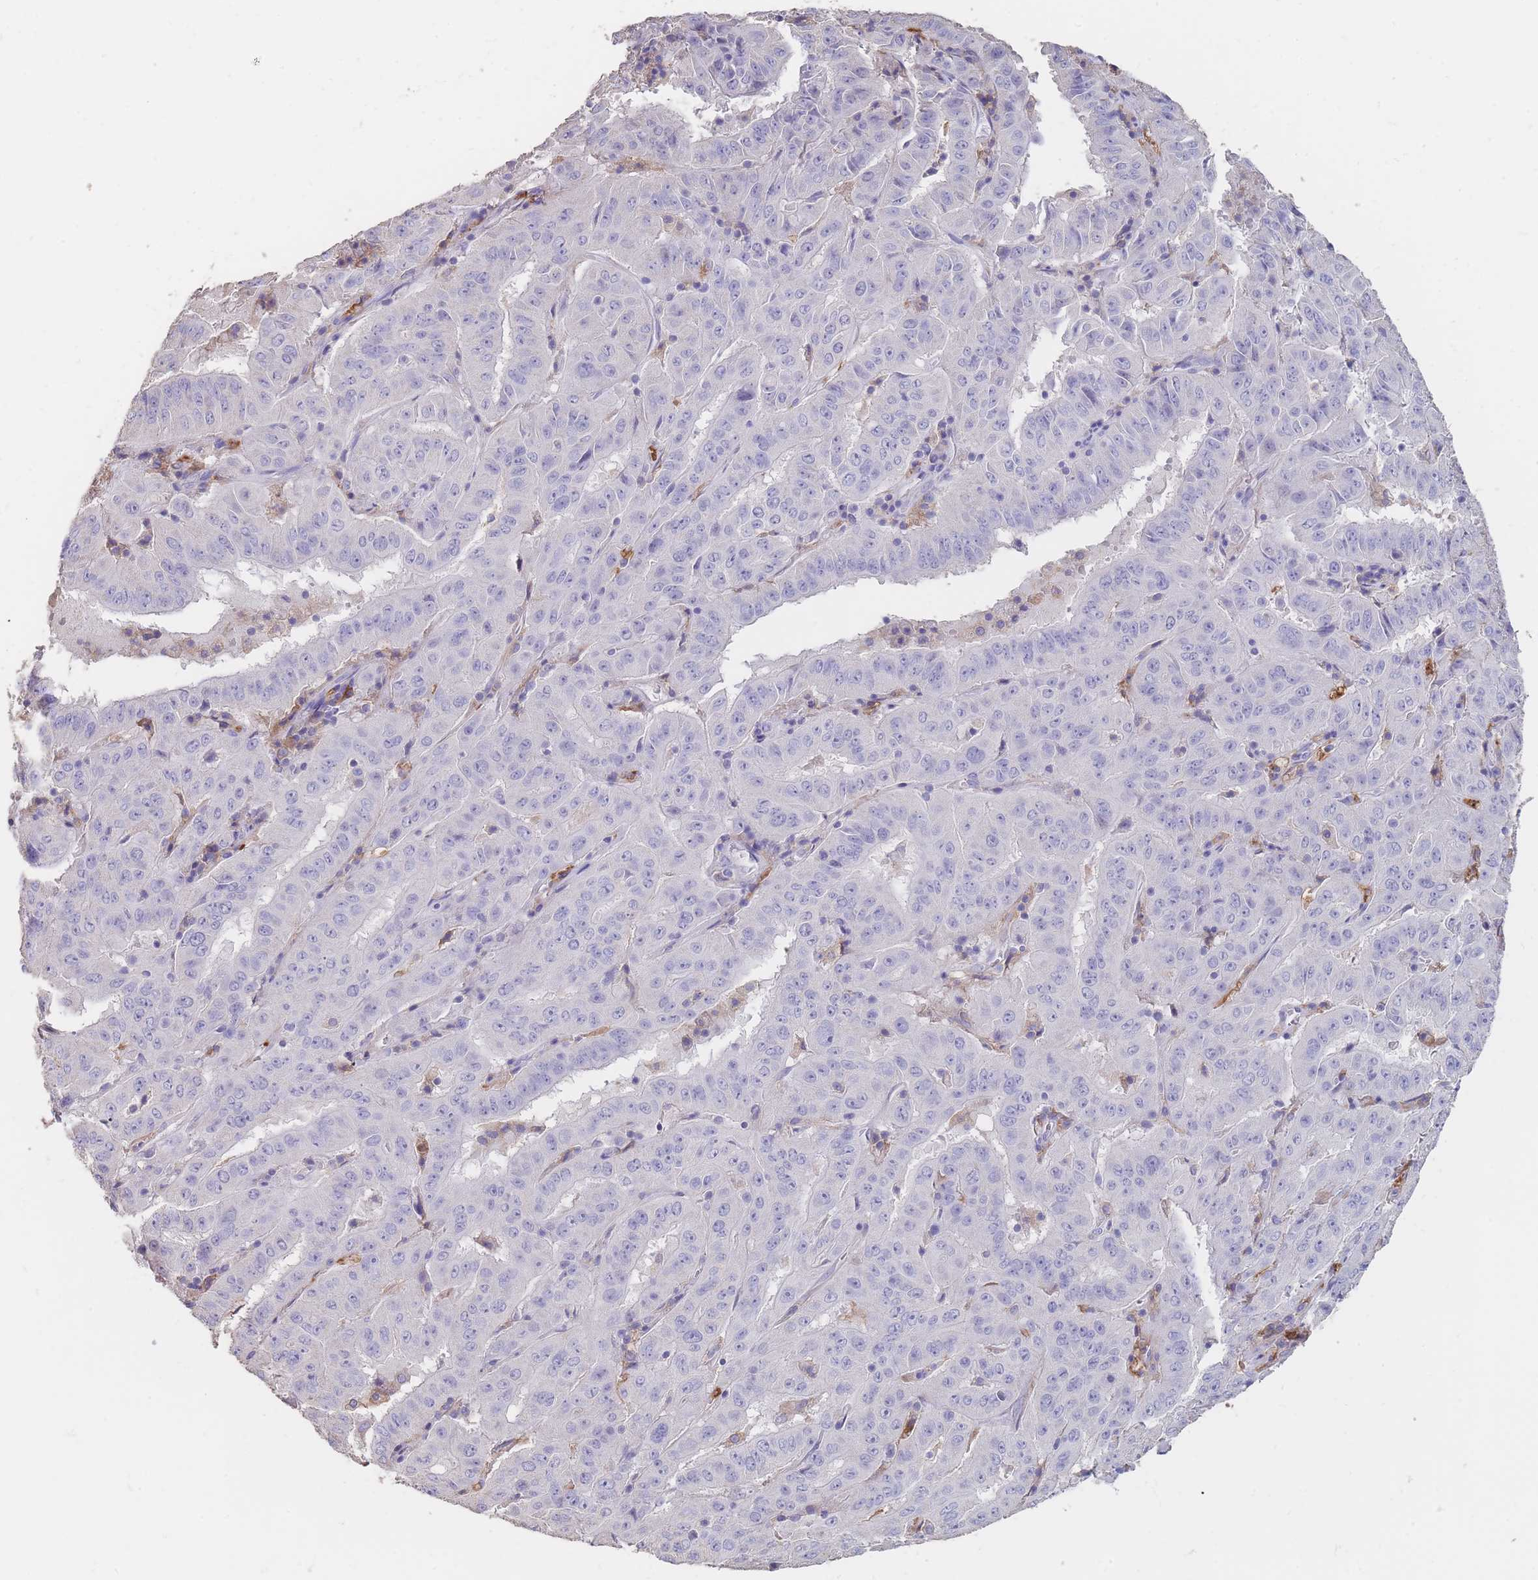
{"staining": {"intensity": "negative", "quantity": "none", "location": "none"}, "tissue": "pancreatic cancer", "cell_type": "Tumor cells", "image_type": "cancer", "snomed": [{"axis": "morphology", "description": "Adenocarcinoma, NOS"}, {"axis": "topography", "description": "Pancreas"}], "caption": "Immunohistochemistry (IHC) photomicrograph of human pancreatic adenocarcinoma stained for a protein (brown), which displays no positivity in tumor cells.", "gene": "CLEC12A", "patient": {"sex": "male", "age": 63}}